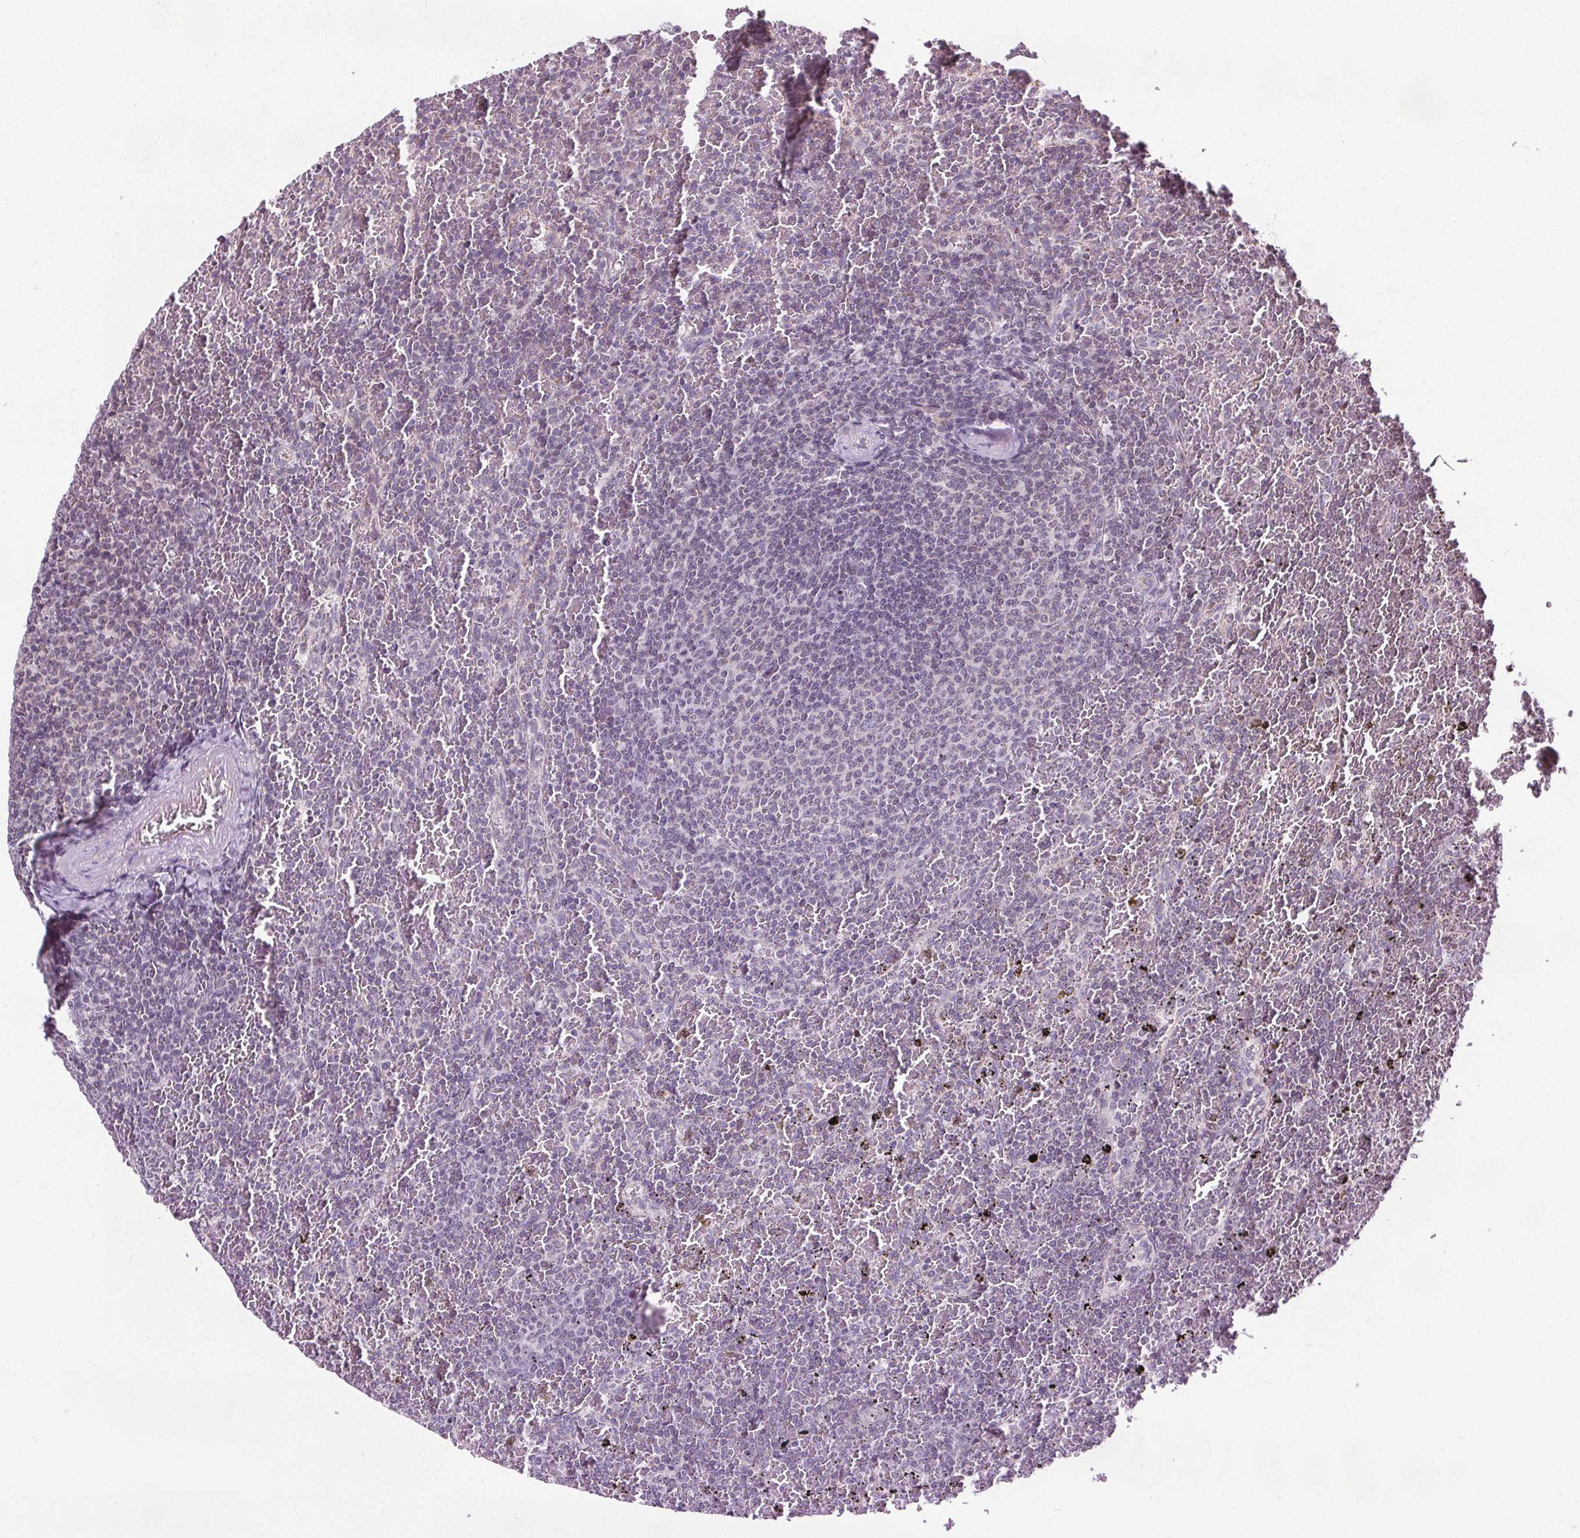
{"staining": {"intensity": "negative", "quantity": "none", "location": "none"}, "tissue": "lymphoma", "cell_type": "Tumor cells", "image_type": "cancer", "snomed": [{"axis": "morphology", "description": "Malignant lymphoma, non-Hodgkin's type, Low grade"}, {"axis": "topography", "description": "Spleen"}], "caption": "This is an IHC micrograph of low-grade malignant lymphoma, non-Hodgkin's type. There is no staining in tumor cells.", "gene": "LFNG", "patient": {"sex": "female", "age": 77}}